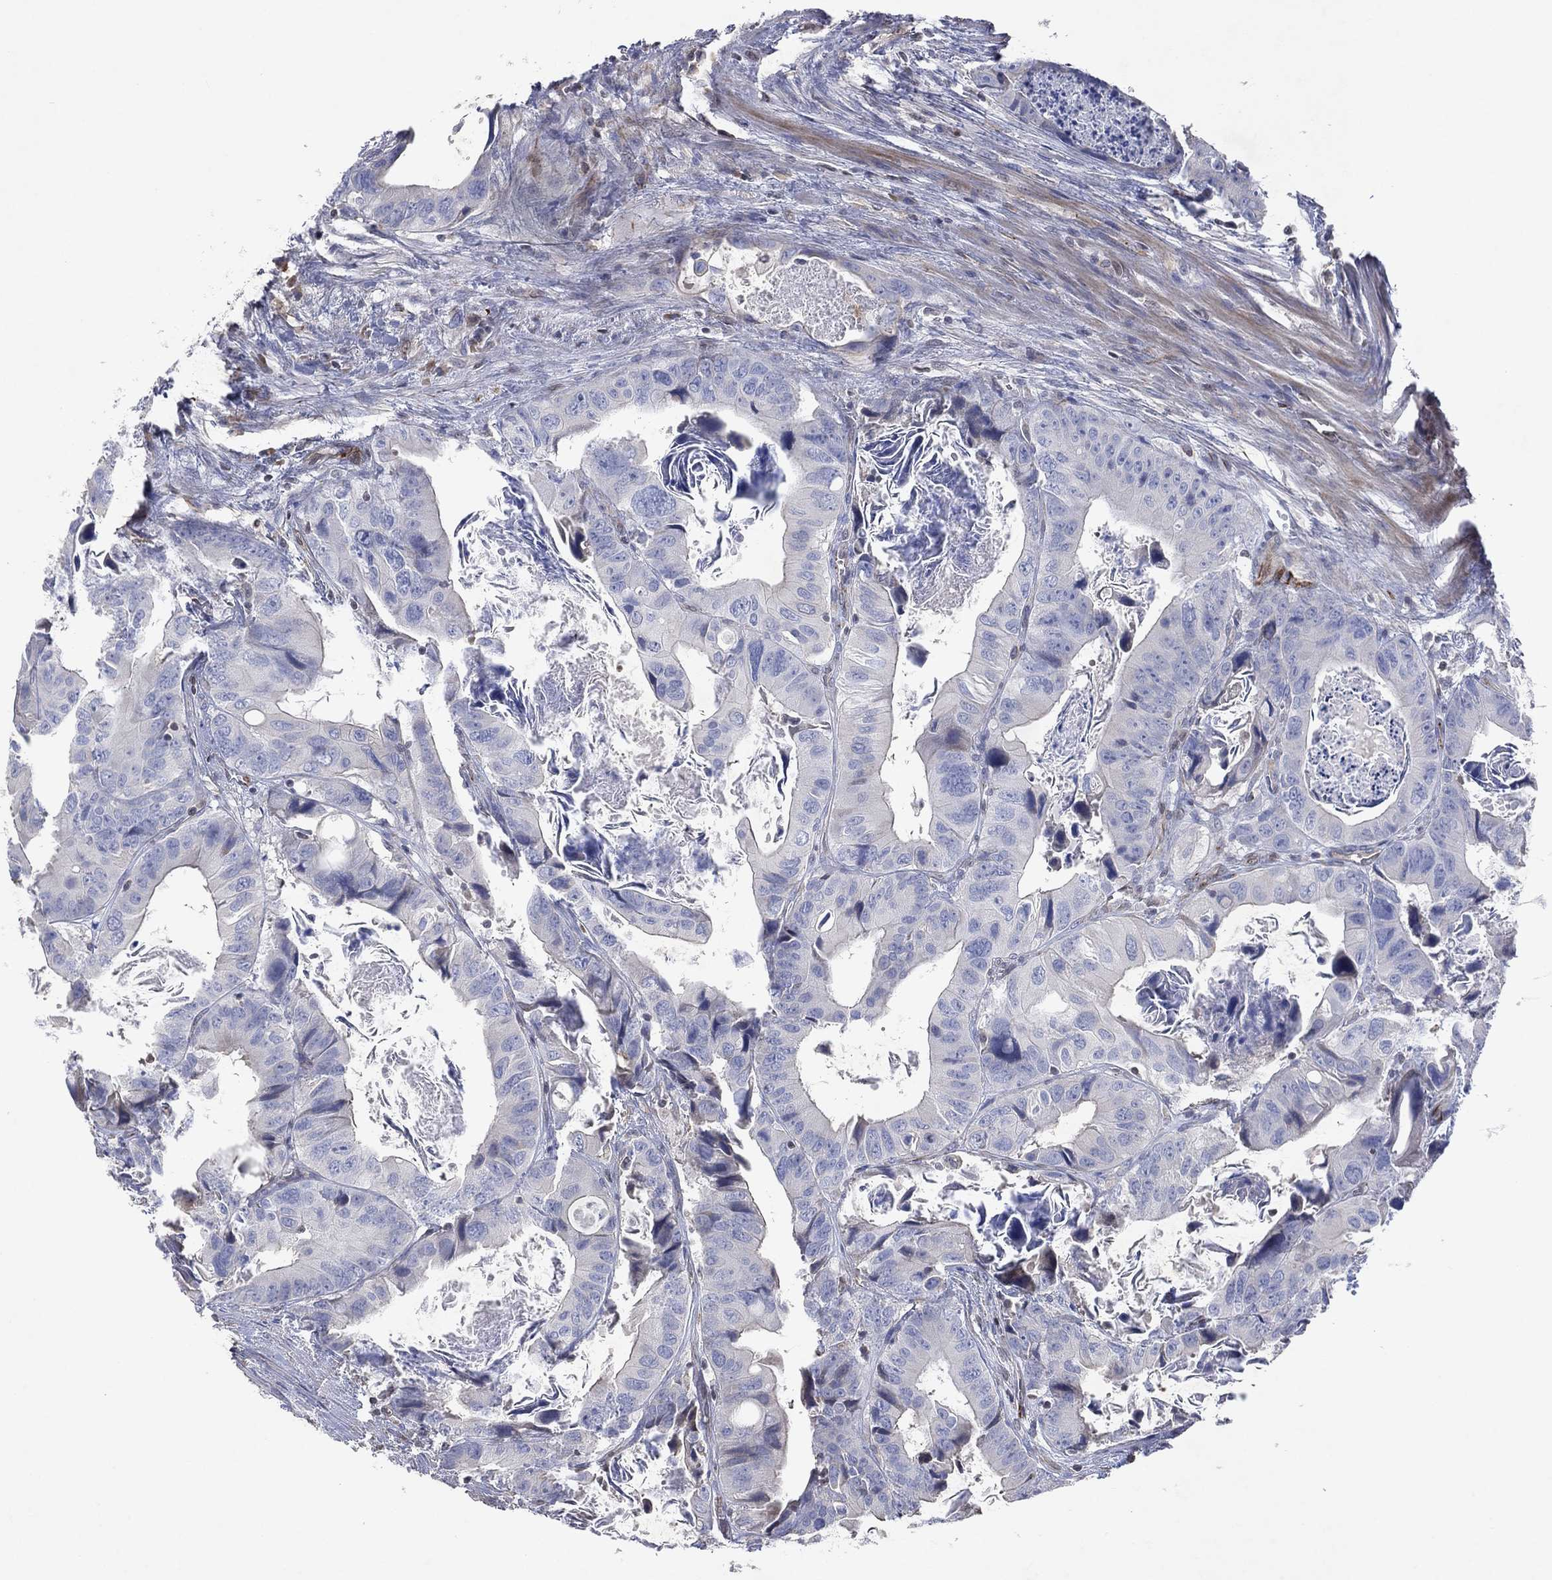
{"staining": {"intensity": "negative", "quantity": "none", "location": "none"}, "tissue": "colorectal cancer", "cell_type": "Tumor cells", "image_type": "cancer", "snomed": [{"axis": "morphology", "description": "Adenocarcinoma, NOS"}, {"axis": "topography", "description": "Rectum"}], "caption": "Tumor cells are negative for brown protein staining in adenocarcinoma (colorectal). (Immunohistochemistry (ihc), brightfield microscopy, high magnification).", "gene": "FLI1", "patient": {"sex": "male", "age": 64}}